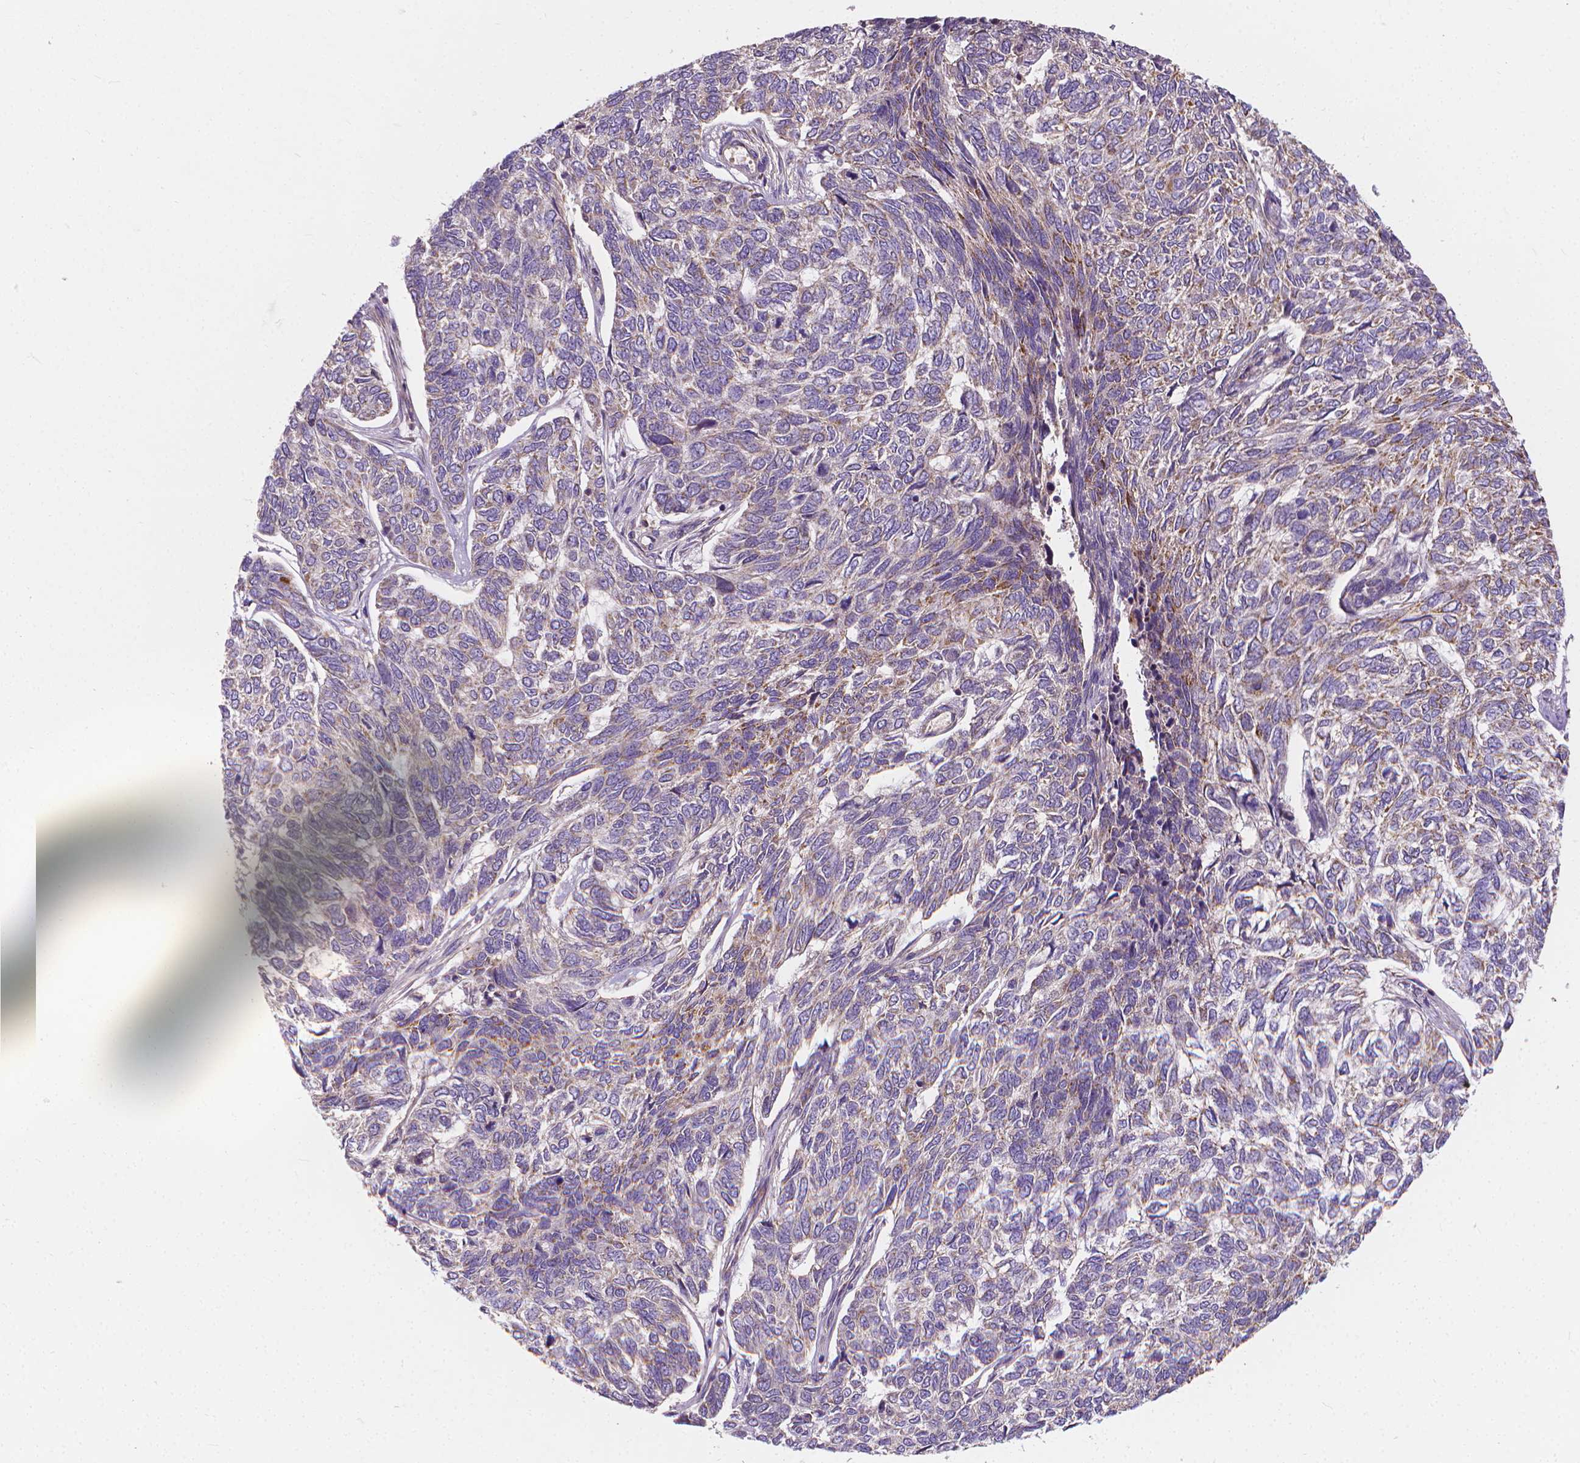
{"staining": {"intensity": "weak", "quantity": "25%-75%", "location": "cytoplasmic/membranous"}, "tissue": "skin cancer", "cell_type": "Tumor cells", "image_type": "cancer", "snomed": [{"axis": "morphology", "description": "Basal cell carcinoma"}, {"axis": "topography", "description": "Skin"}], "caption": "Brown immunohistochemical staining in skin basal cell carcinoma exhibits weak cytoplasmic/membranous staining in approximately 25%-75% of tumor cells. The protein of interest is shown in brown color, while the nuclei are stained blue.", "gene": "SNCAIP", "patient": {"sex": "female", "age": 65}}